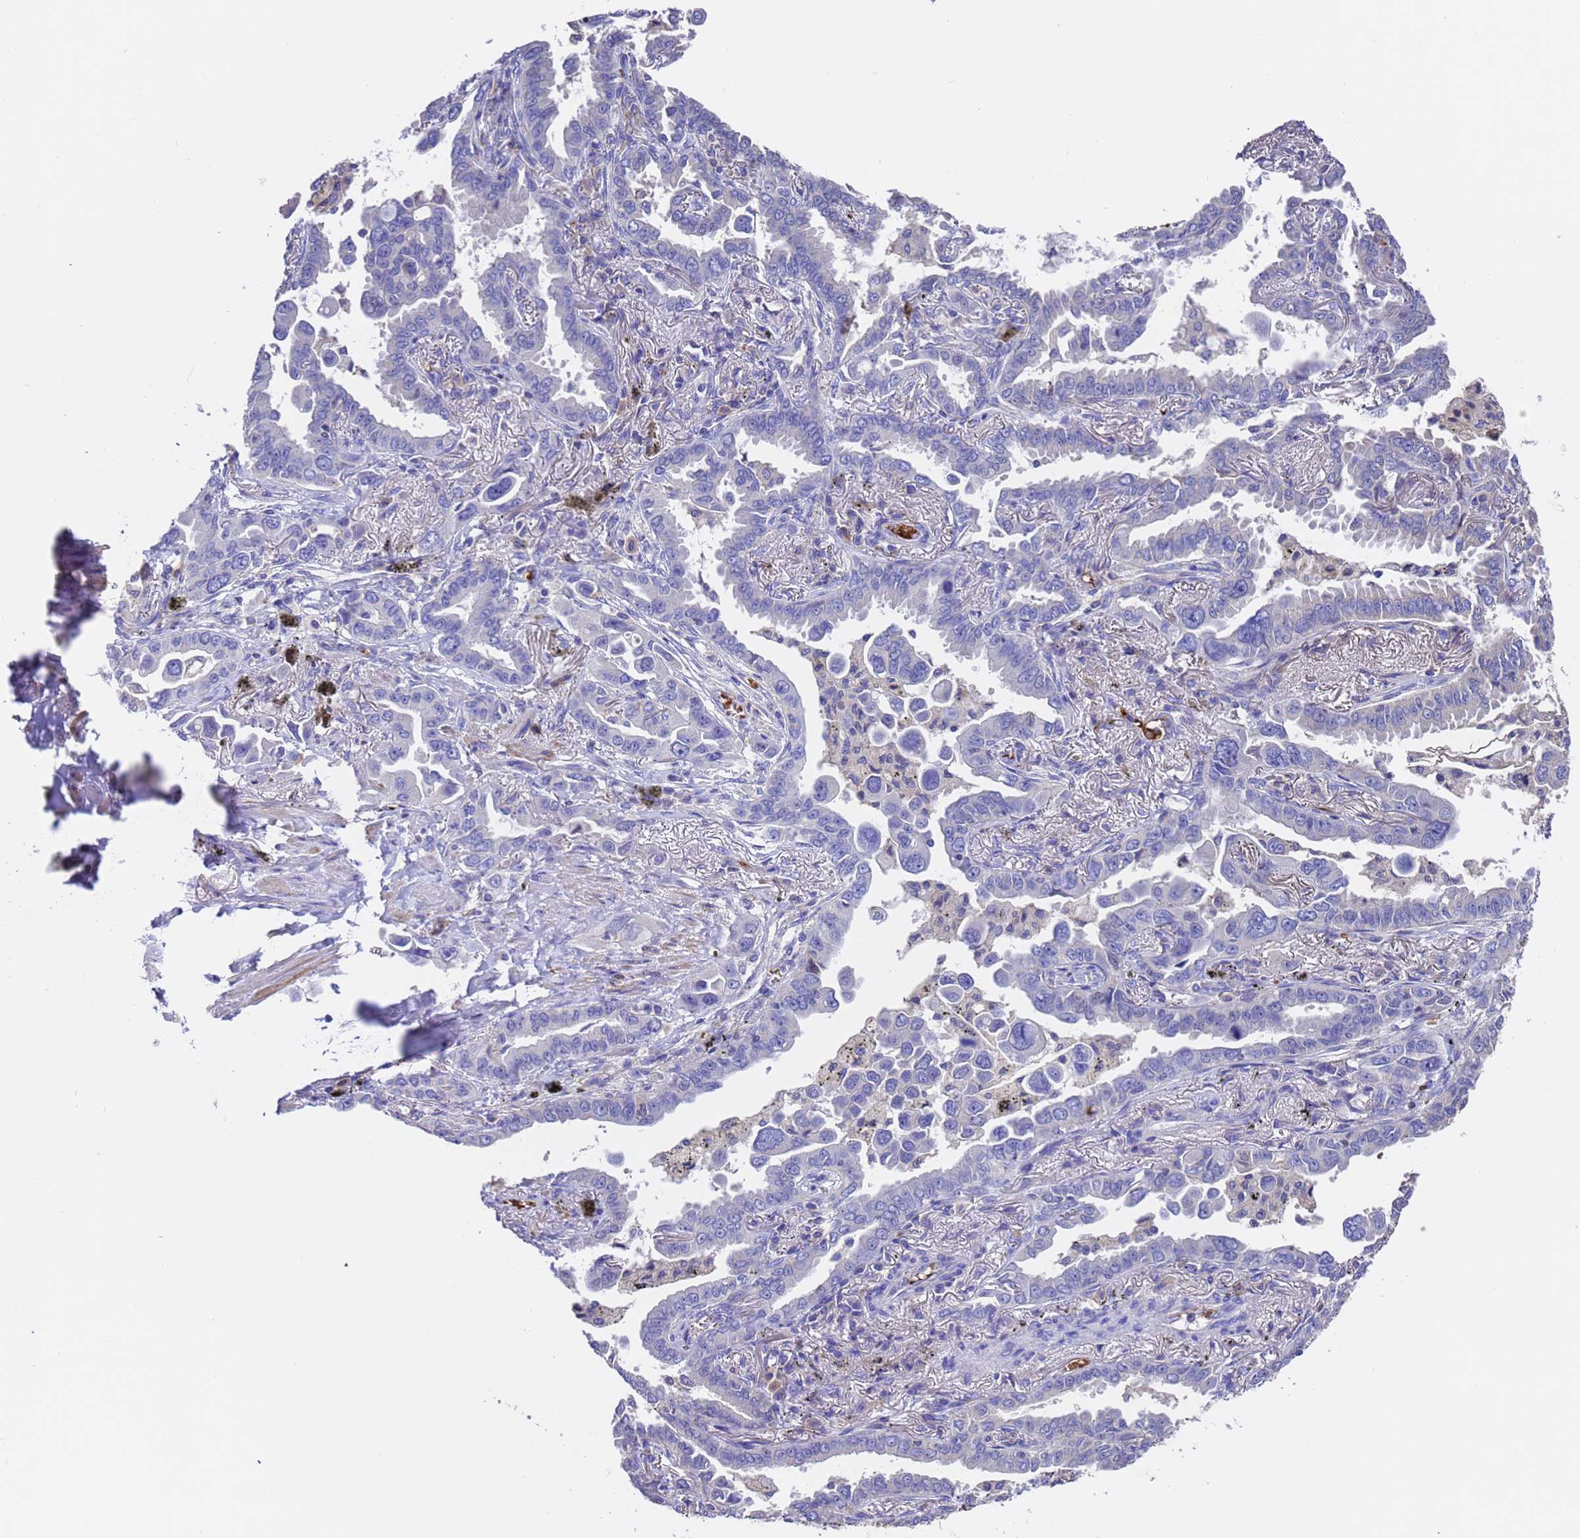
{"staining": {"intensity": "negative", "quantity": "none", "location": "none"}, "tissue": "lung cancer", "cell_type": "Tumor cells", "image_type": "cancer", "snomed": [{"axis": "morphology", "description": "Adenocarcinoma, NOS"}, {"axis": "topography", "description": "Lung"}], "caption": "Tumor cells show no significant staining in lung adenocarcinoma.", "gene": "ELP6", "patient": {"sex": "male", "age": 67}}